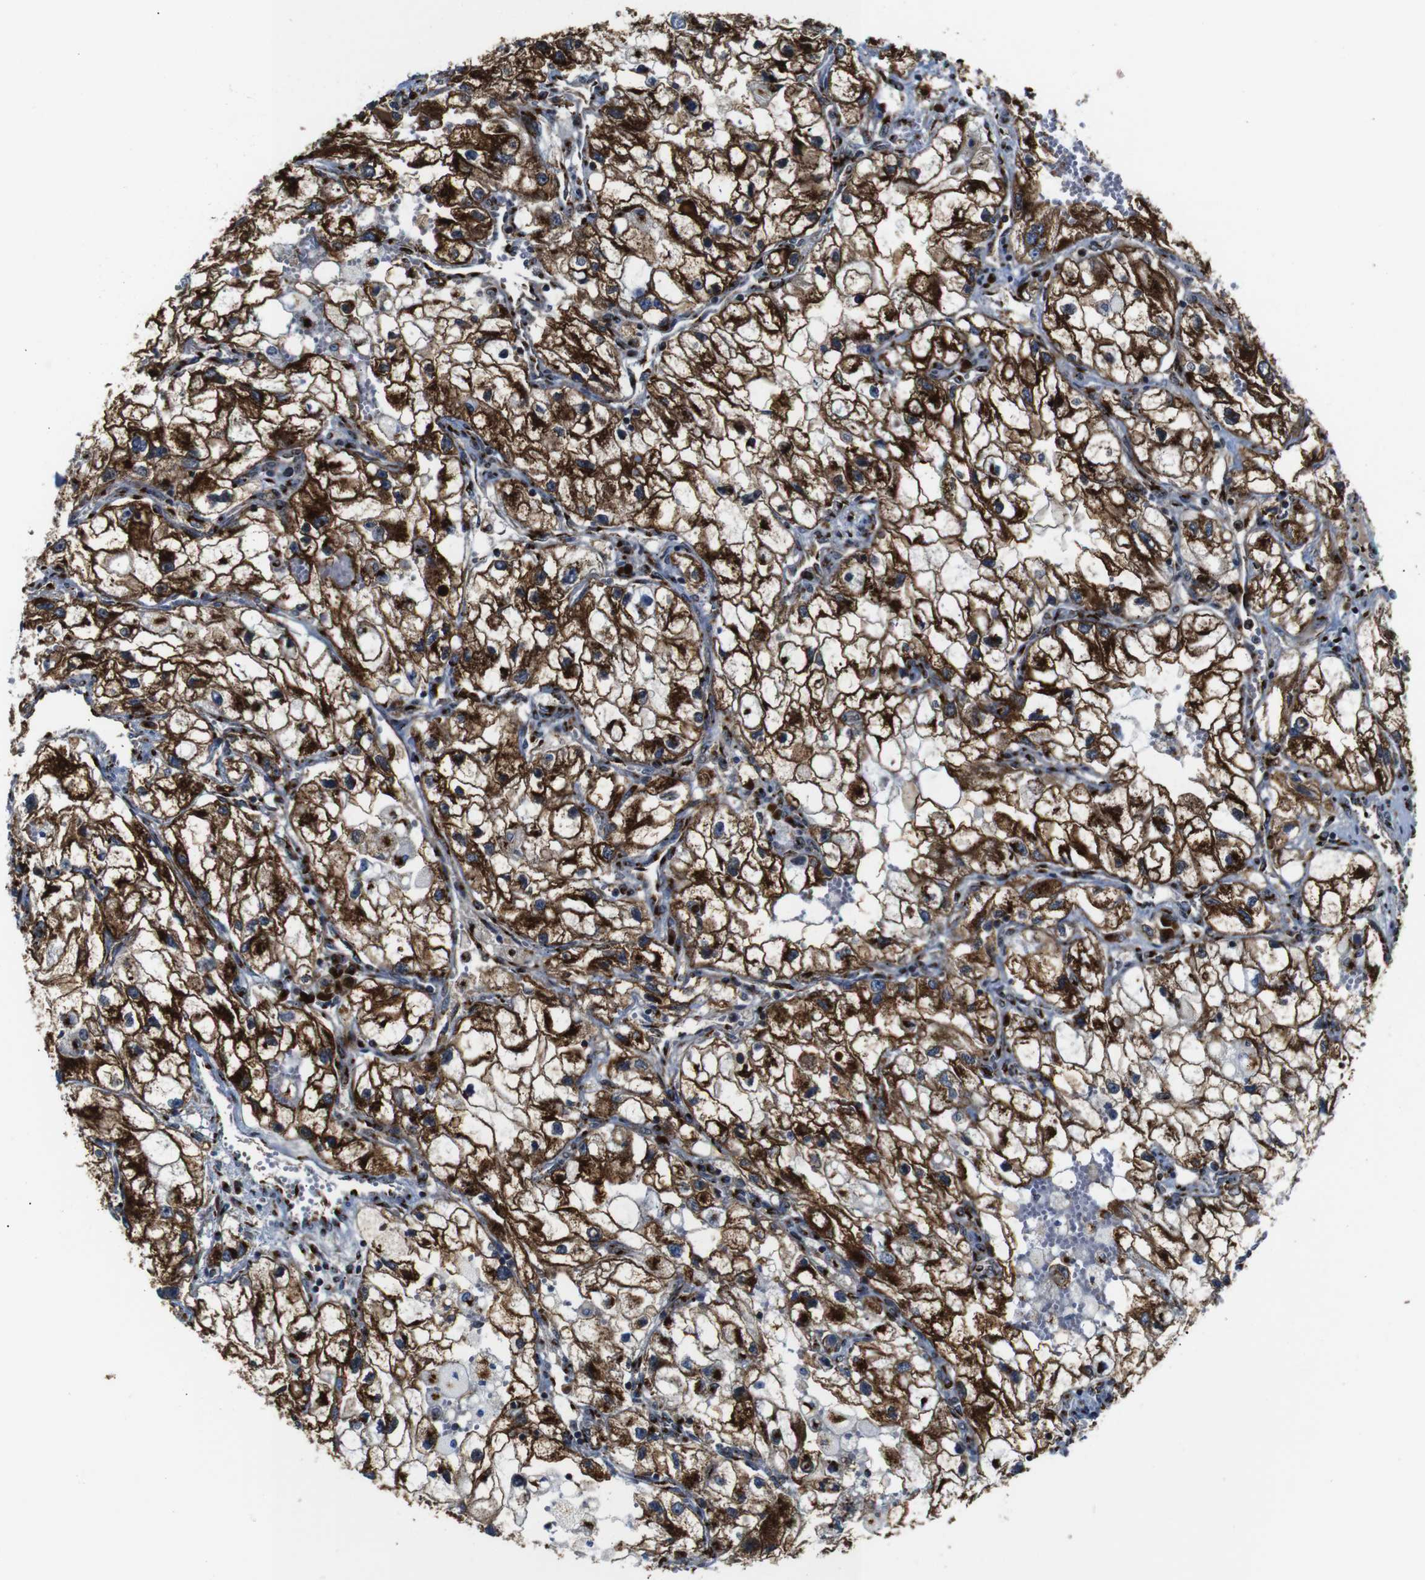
{"staining": {"intensity": "strong", "quantity": ">75%", "location": "cytoplasmic/membranous"}, "tissue": "renal cancer", "cell_type": "Tumor cells", "image_type": "cancer", "snomed": [{"axis": "morphology", "description": "Adenocarcinoma, NOS"}, {"axis": "topography", "description": "Kidney"}], "caption": "High-power microscopy captured an immunohistochemistry photomicrograph of adenocarcinoma (renal), revealing strong cytoplasmic/membranous expression in about >75% of tumor cells. The protein is shown in brown color, while the nuclei are stained blue.", "gene": "TGOLN2", "patient": {"sex": "female", "age": 70}}